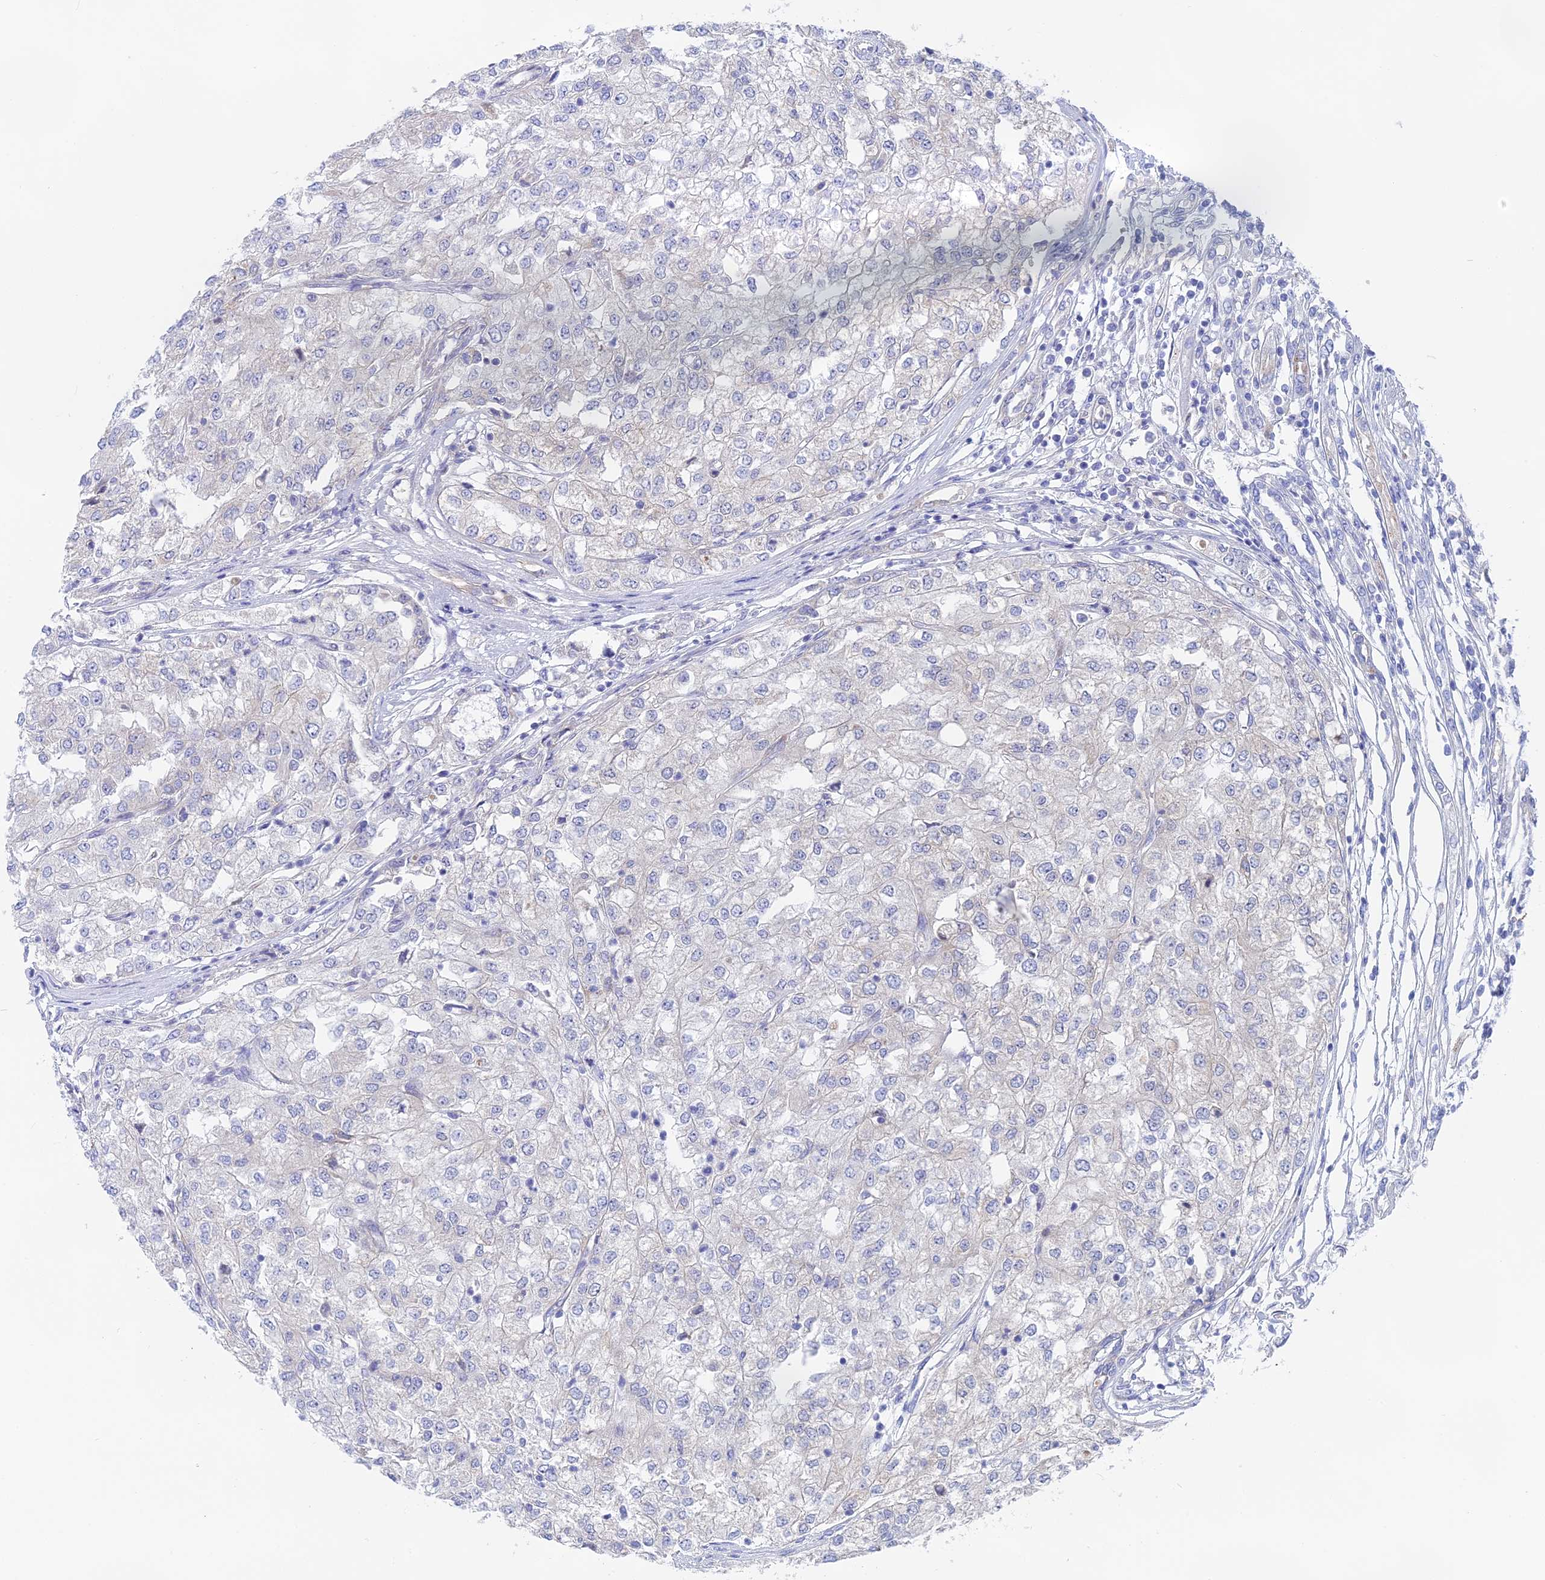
{"staining": {"intensity": "negative", "quantity": "none", "location": "none"}, "tissue": "renal cancer", "cell_type": "Tumor cells", "image_type": "cancer", "snomed": [{"axis": "morphology", "description": "Adenocarcinoma, NOS"}, {"axis": "topography", "description": "Kidney"}], "caption": "This is a histopathology image of IHC staining of renal cancer (adenocarcinoma), which shows no expression in tumor cells. The staining was performed using DAB (3,3'-diaminobenzidine) to visualize the protein expression in brown, while the nuclei were stained in blue with hematoxylin (Magnification: 20x).", "gene": "GLB1L", "patient": {"sex": "female", "age": 54}}